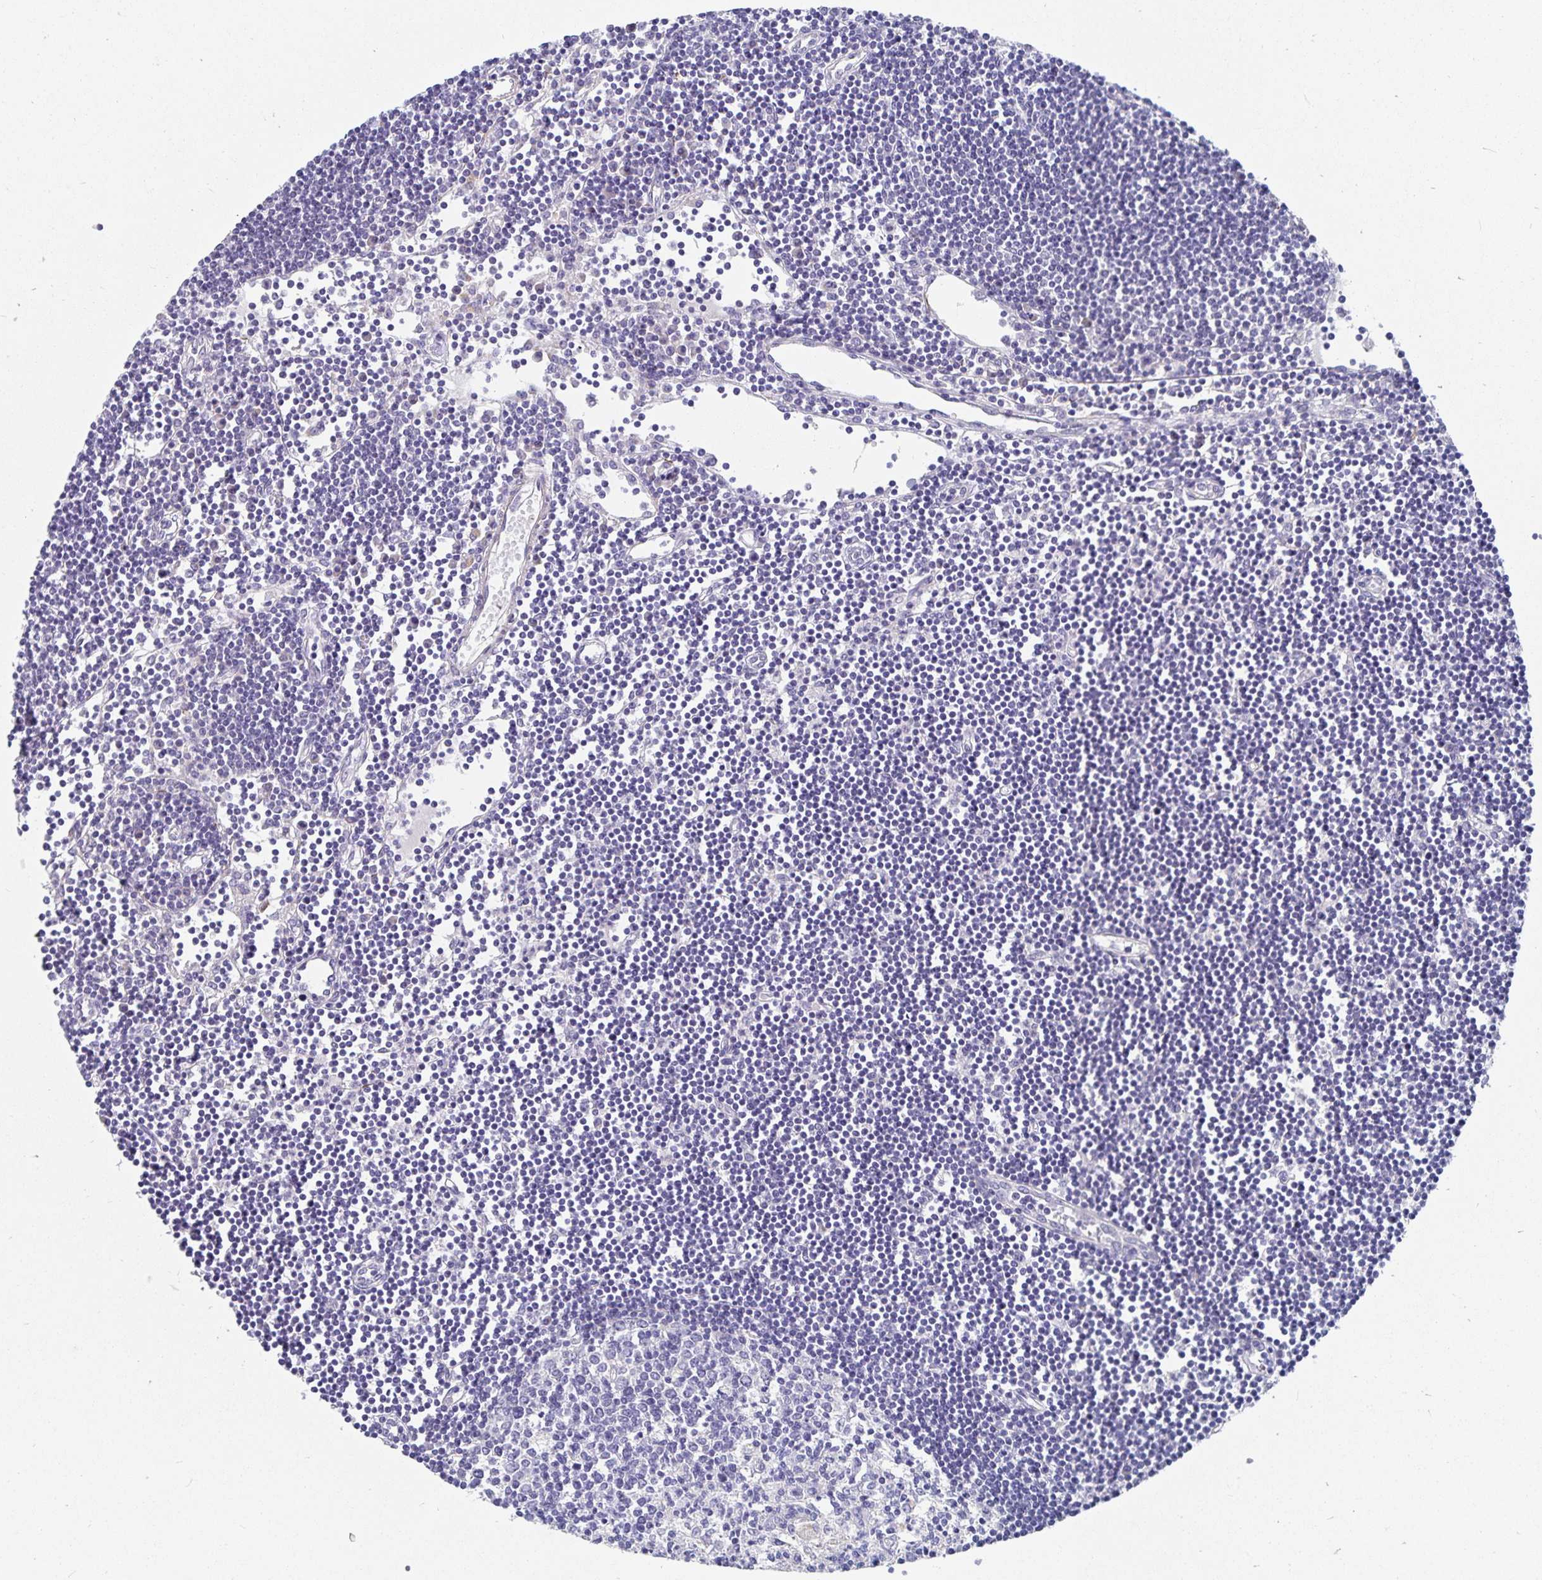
{"staining": {"intensity": "negative", "quantity": "none", "location": "none"}, "tissue": "lymph node", "cell_type": "Germinal center cells", "image_type": "normal", "snomed": [{"axis": "morphology", "description": "Normal tissue, NOS"}, {"axis": "topography", "description": "Lymph node"}], "caption": "A high-resolution micrograph shows immunohistochemistry staining of unremarkable lymph node, which shows no significant expression in germinal center cells. (IHC, brightfield microscopy, high magnification).", "gene": "ZIK1", "patient": {"sex": "female", "age": 65}}